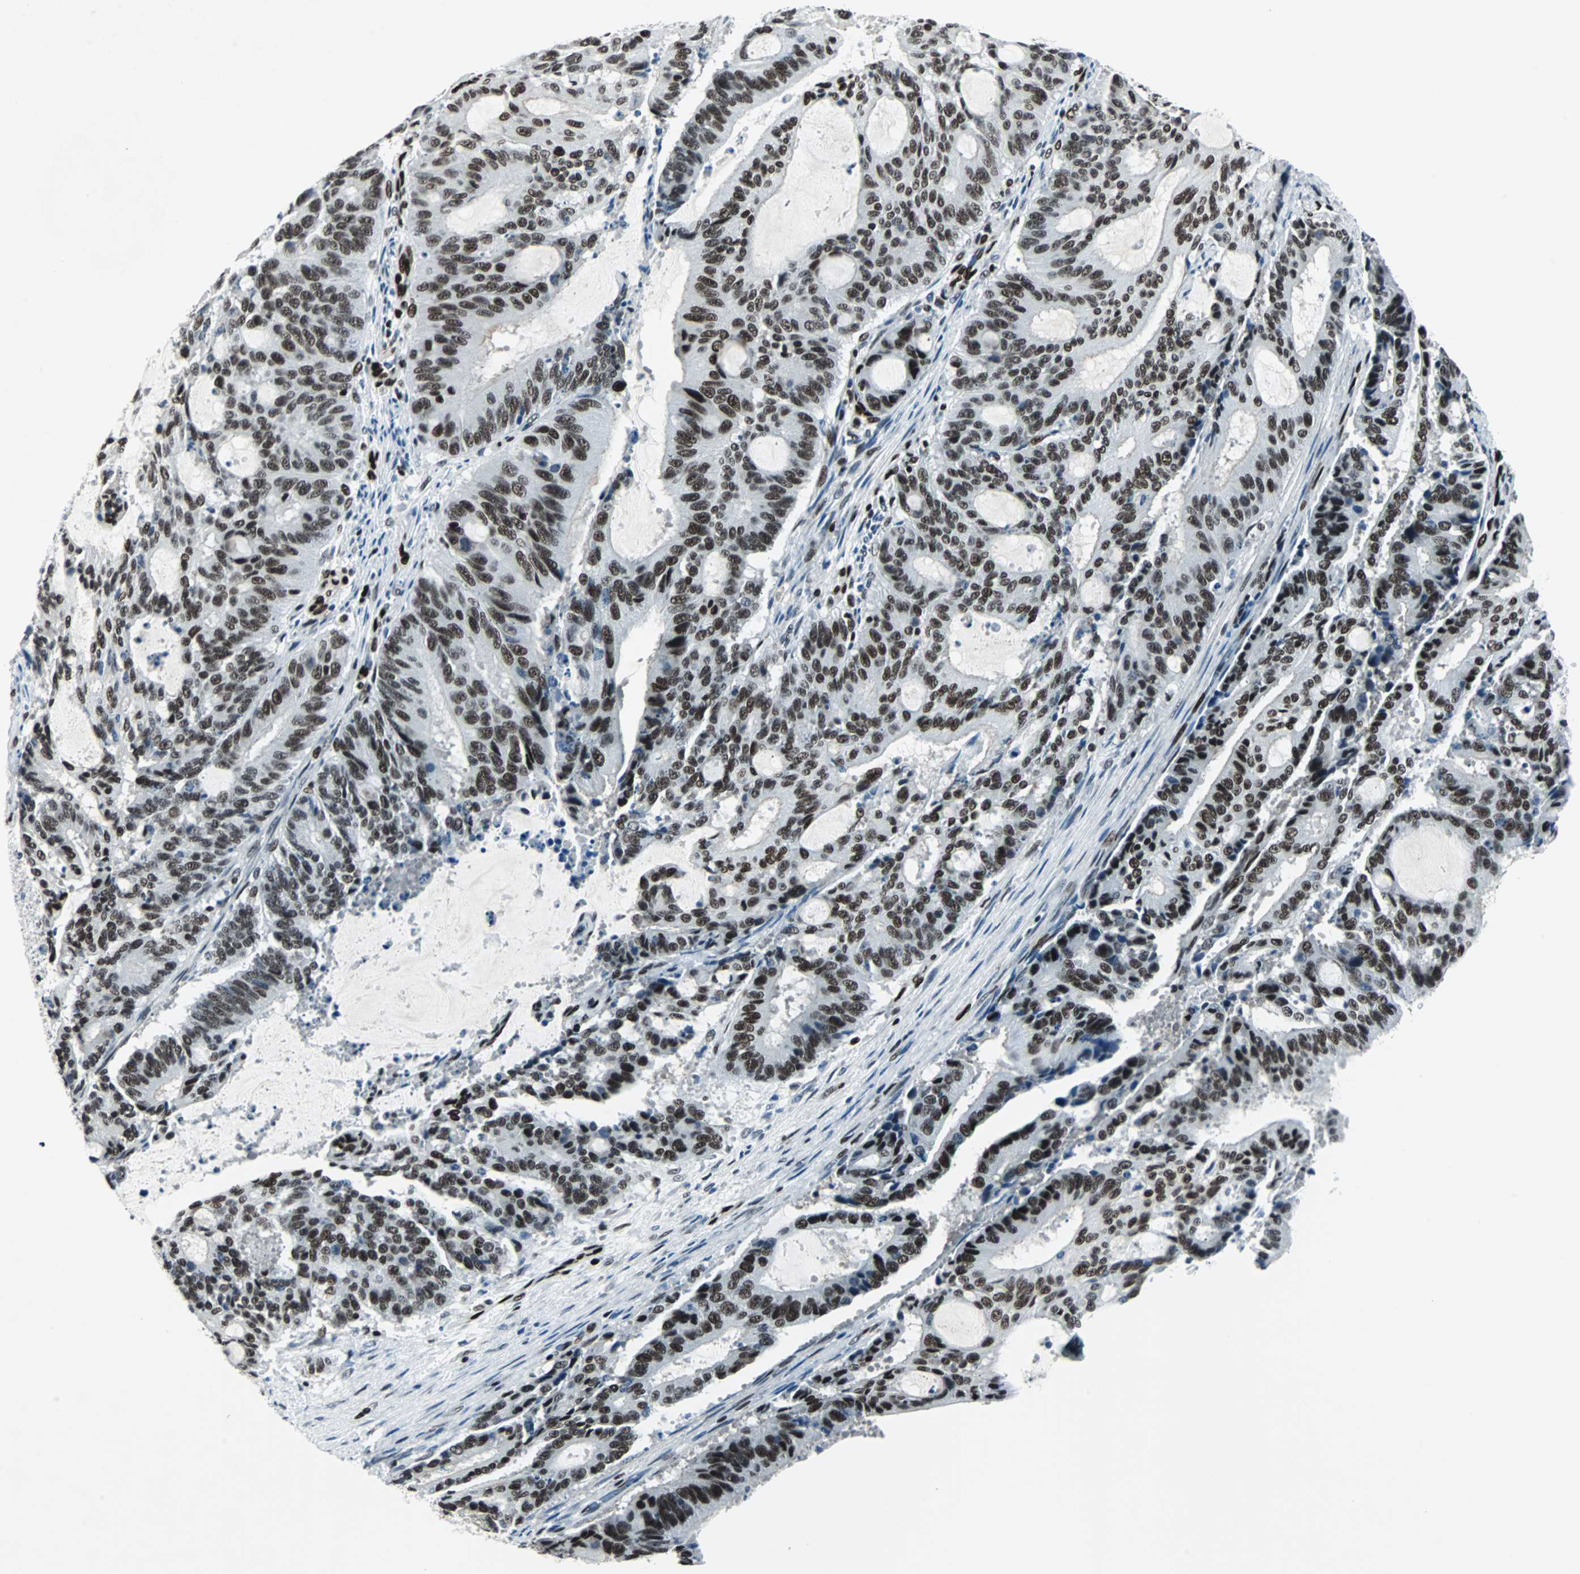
{"staining": {"intensity": "strong", "quantity": ">75%", "location": "nuclear"}, "tissue": "liver cancer", "cell_type": "Tumor cells", "image_type": "cancer", "snomed": [{"axis": "morphology", "description": "Cholangiocarcinoma"}, {"axis": "topography", "description": "Liver"}], "caption": "Approximately >75% of tumor cells in cholangiocarcinoma (liver) show strong nuclear protein positivity as visualized by brown immunohistochemical staining.", "gene": "MEF2D", "patient": {"sex": "female", "age": 73}}